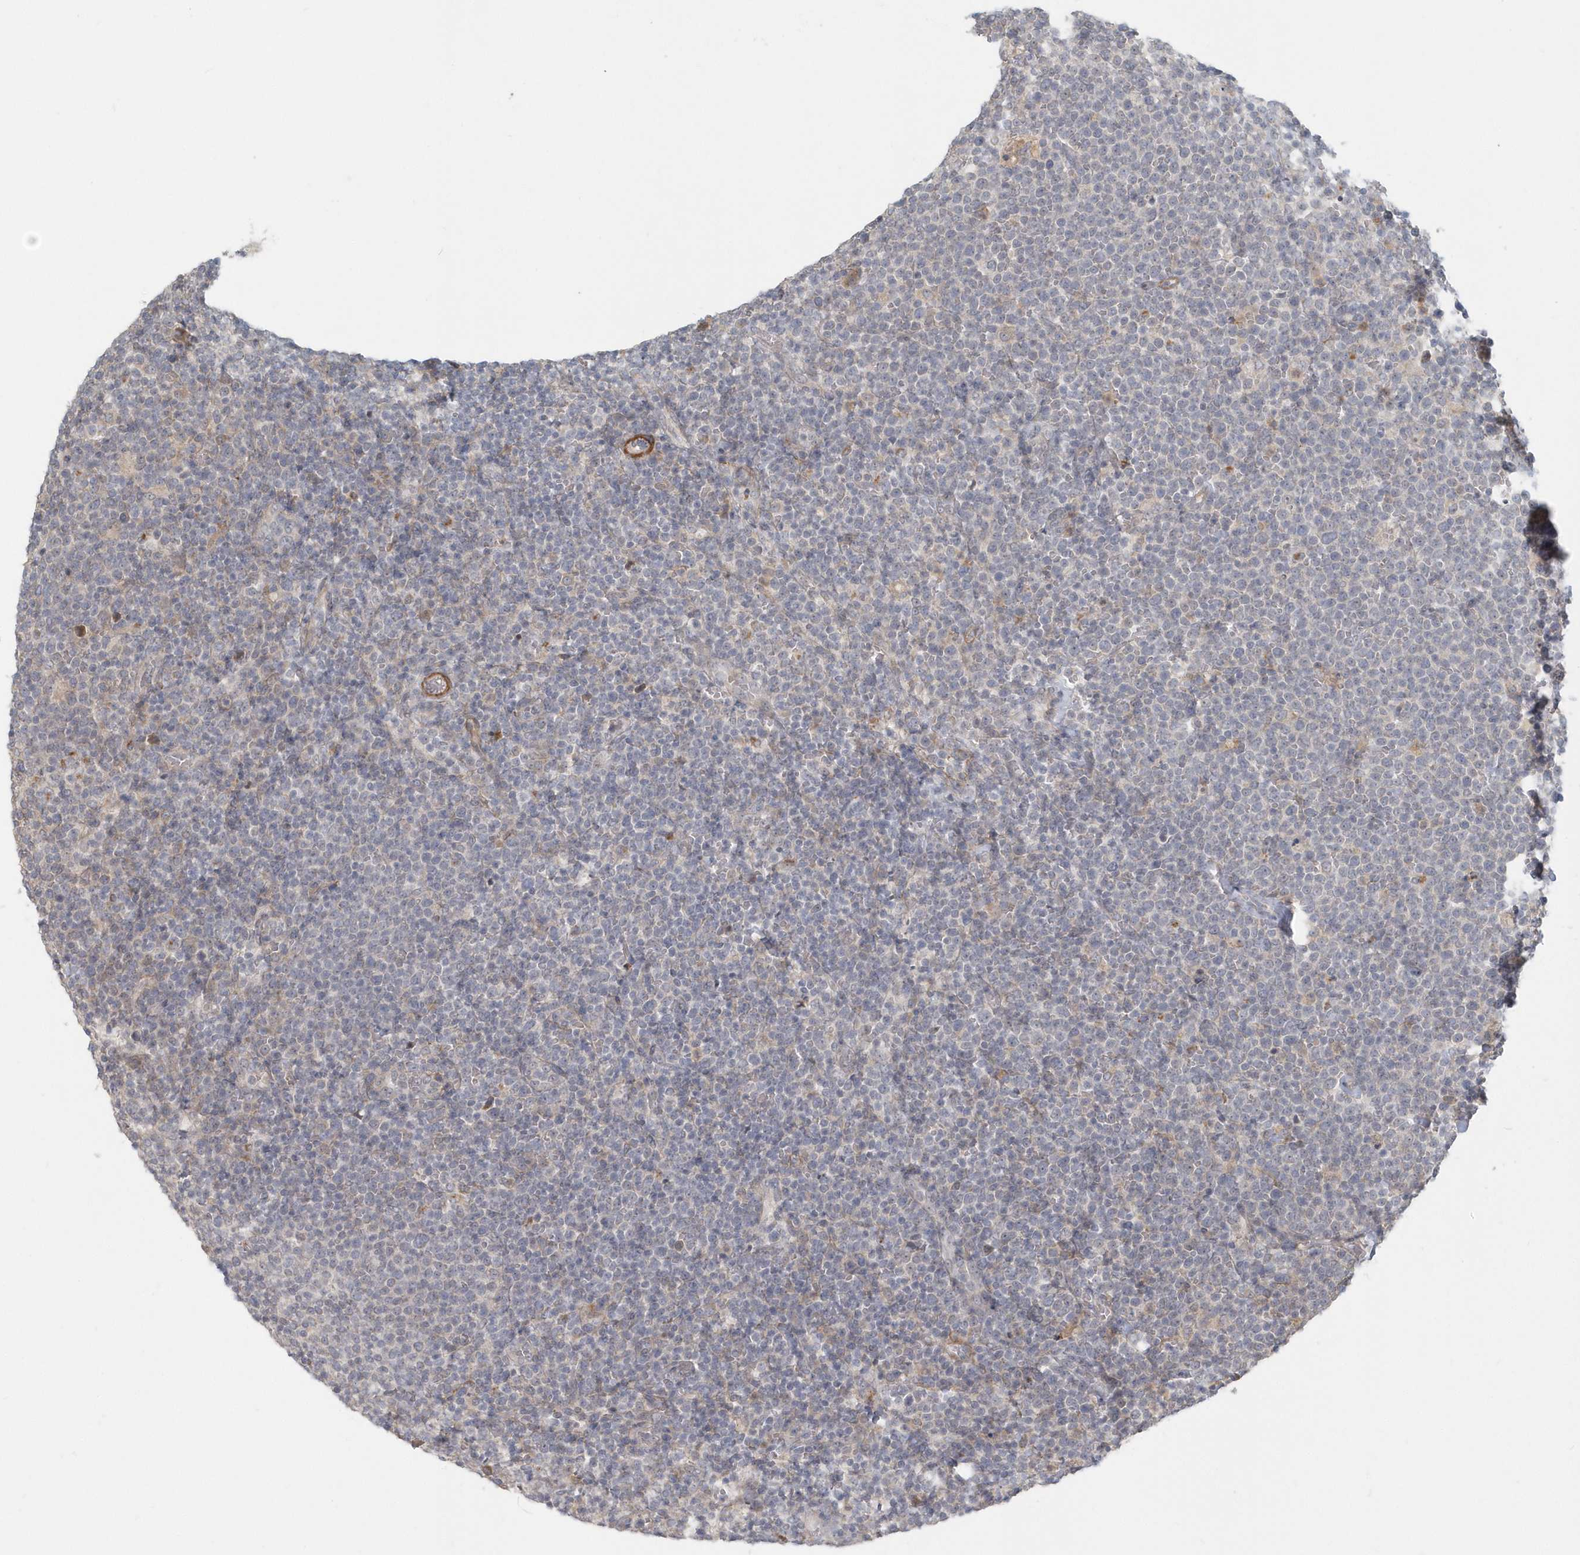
{"staining": {"intensity": "negative", "quantity": "none", "location": "none"}, "tissue": "lymphoma", "cell_type": "Tumor cells", "image_type": "cancer", "snomed": [{"axis": "morphology", "description": "Malignant lymphoma, non-Hodgkin's type, High grade"}, {"axis": "topography", "description": "Lymph node"}], "caption": "High-grade malignant lymphoma, non-Hodgkin's type was stained to show a protein in brown. There is no significant positivity in tumor cells.", "gene": "NAPB", "patient": {"sex": "male", "age": 61}}